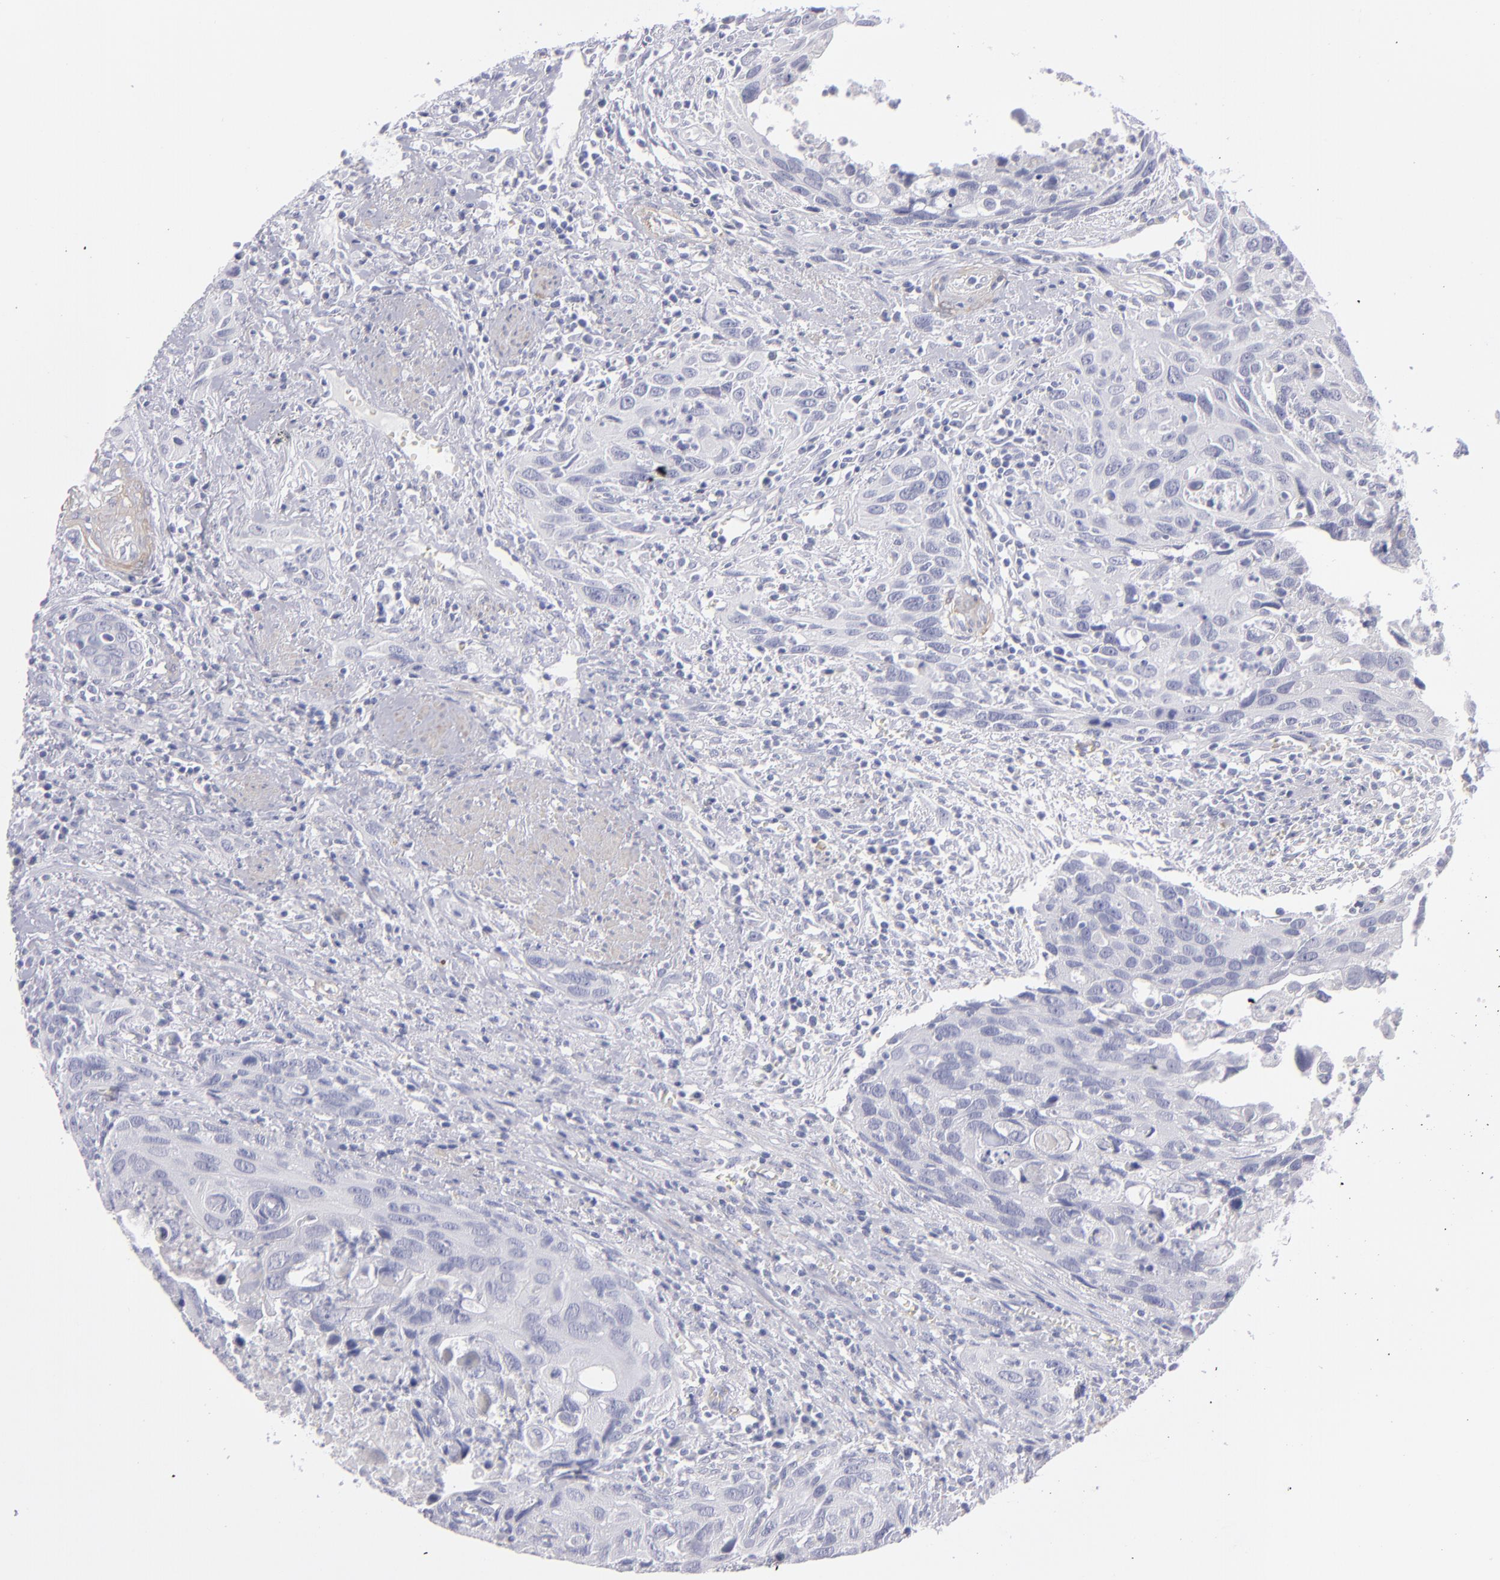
{"staining": {"intensity": "negative", "quantity": "none", "location": "none"}, "tissue": "urothelial cancer", "cell_type": "Tumor cells", "image_type": "cancer", "snomed": [{"axis": "morphology", "description": "Urothelial carcinoma, High grade"}, {"axis": "topography", "description": "Urinary bladder"}], "caption": "High power microscopy micrograph of an immunohistochemistry image of urothelial carcinoma (high-grade), revealing no significant staining in tumor cells.", "gene": "MYH11", "patient": {"sex": "male", "age": 71}}